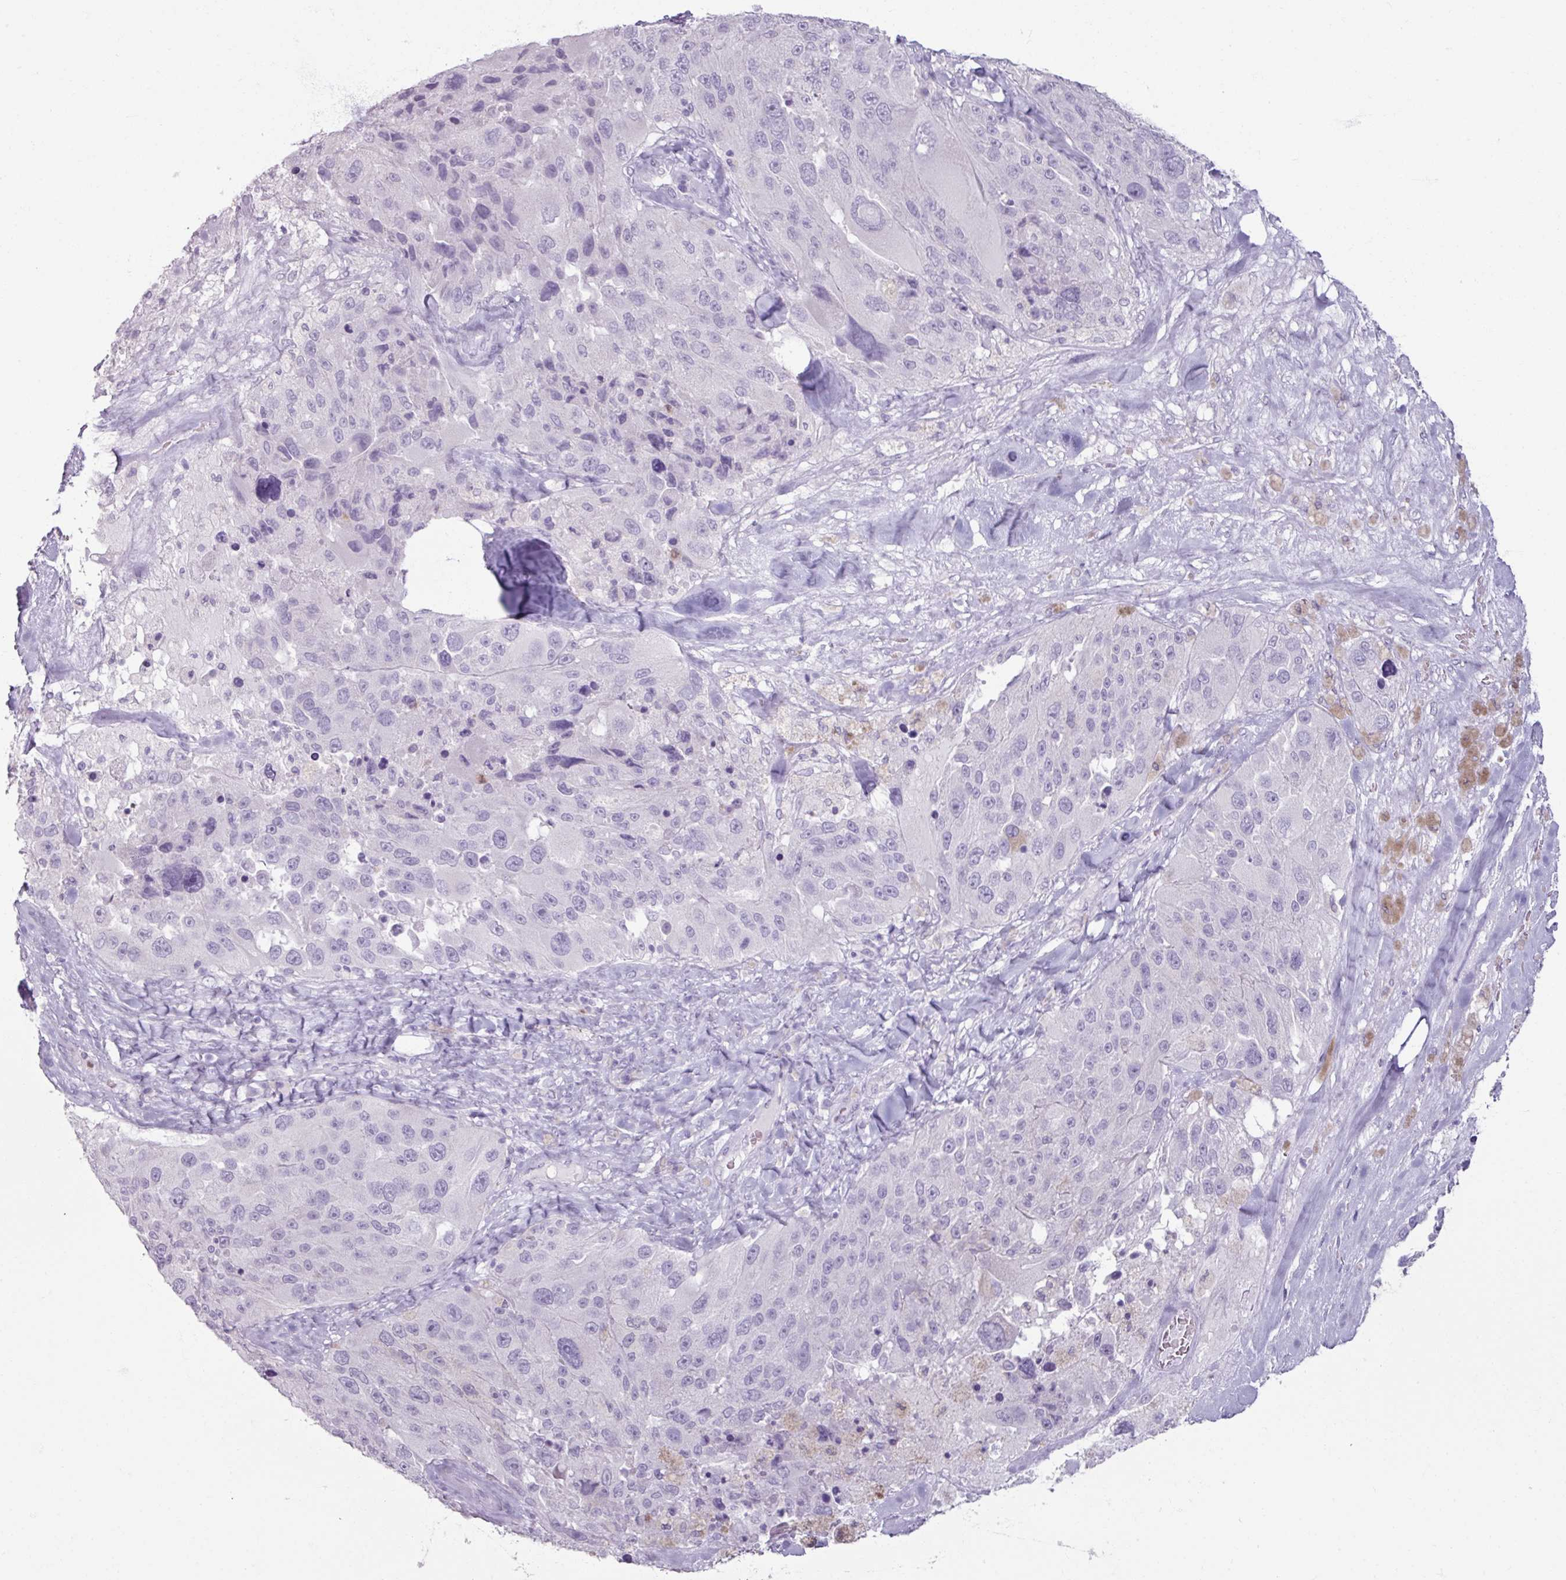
{"staining": {"intensity": "negative", "quantity": "none", "location": "none"}, "tissue": "melanoma", "cell_type": "Tumor cells", "image_type": "cancer", "snomed": [{"axis": "morphology", "description": "Malignant melanoma, Metastatic site"}, {"axis": "topography", "description": "Lymph node"}], "caption": "Photomicrograph shows no significant protein staining in tumor cells of melanoma.", "gene": "ARG1", "patient": {"sex": "male", "age": 62}}